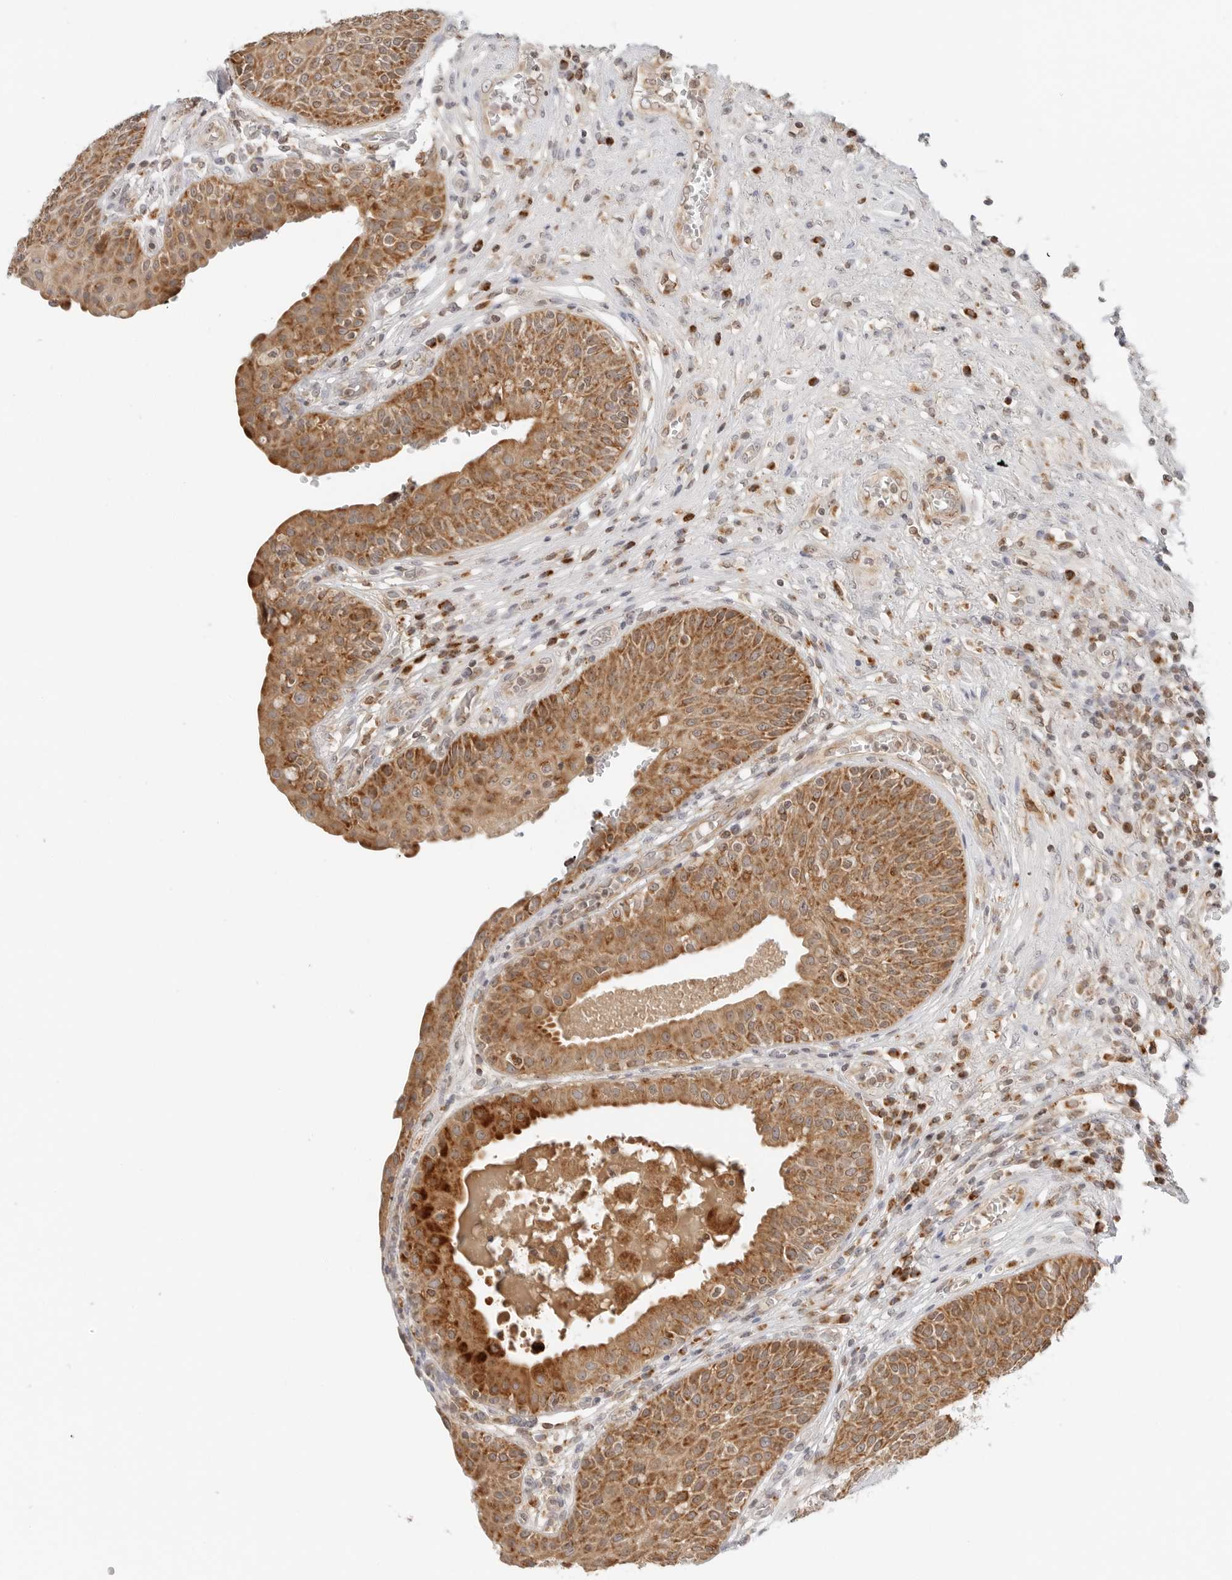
{"staining": {"intensity": "moderate", "quantity": ">75%", "location": "cytoplasmic/membranous"}, "tissue": "urinary bladder", "cell_type": "Urothelial cells", "image_type": "normal", "snomed": [{"axis": "morphology", "description": "Normal tissue, NOS"}, {"axis": "topography", "description": "Urinary bladder"}], "caption": "This photomicrograph exhibits immunohistochemistry staining of benign human urinary bladder, with medium moderate cytoplasmic/membranous staining in about >75% of urothelial cells.", "gene": "DYRK4", "patient": {"sex": "female", "age": 62}}